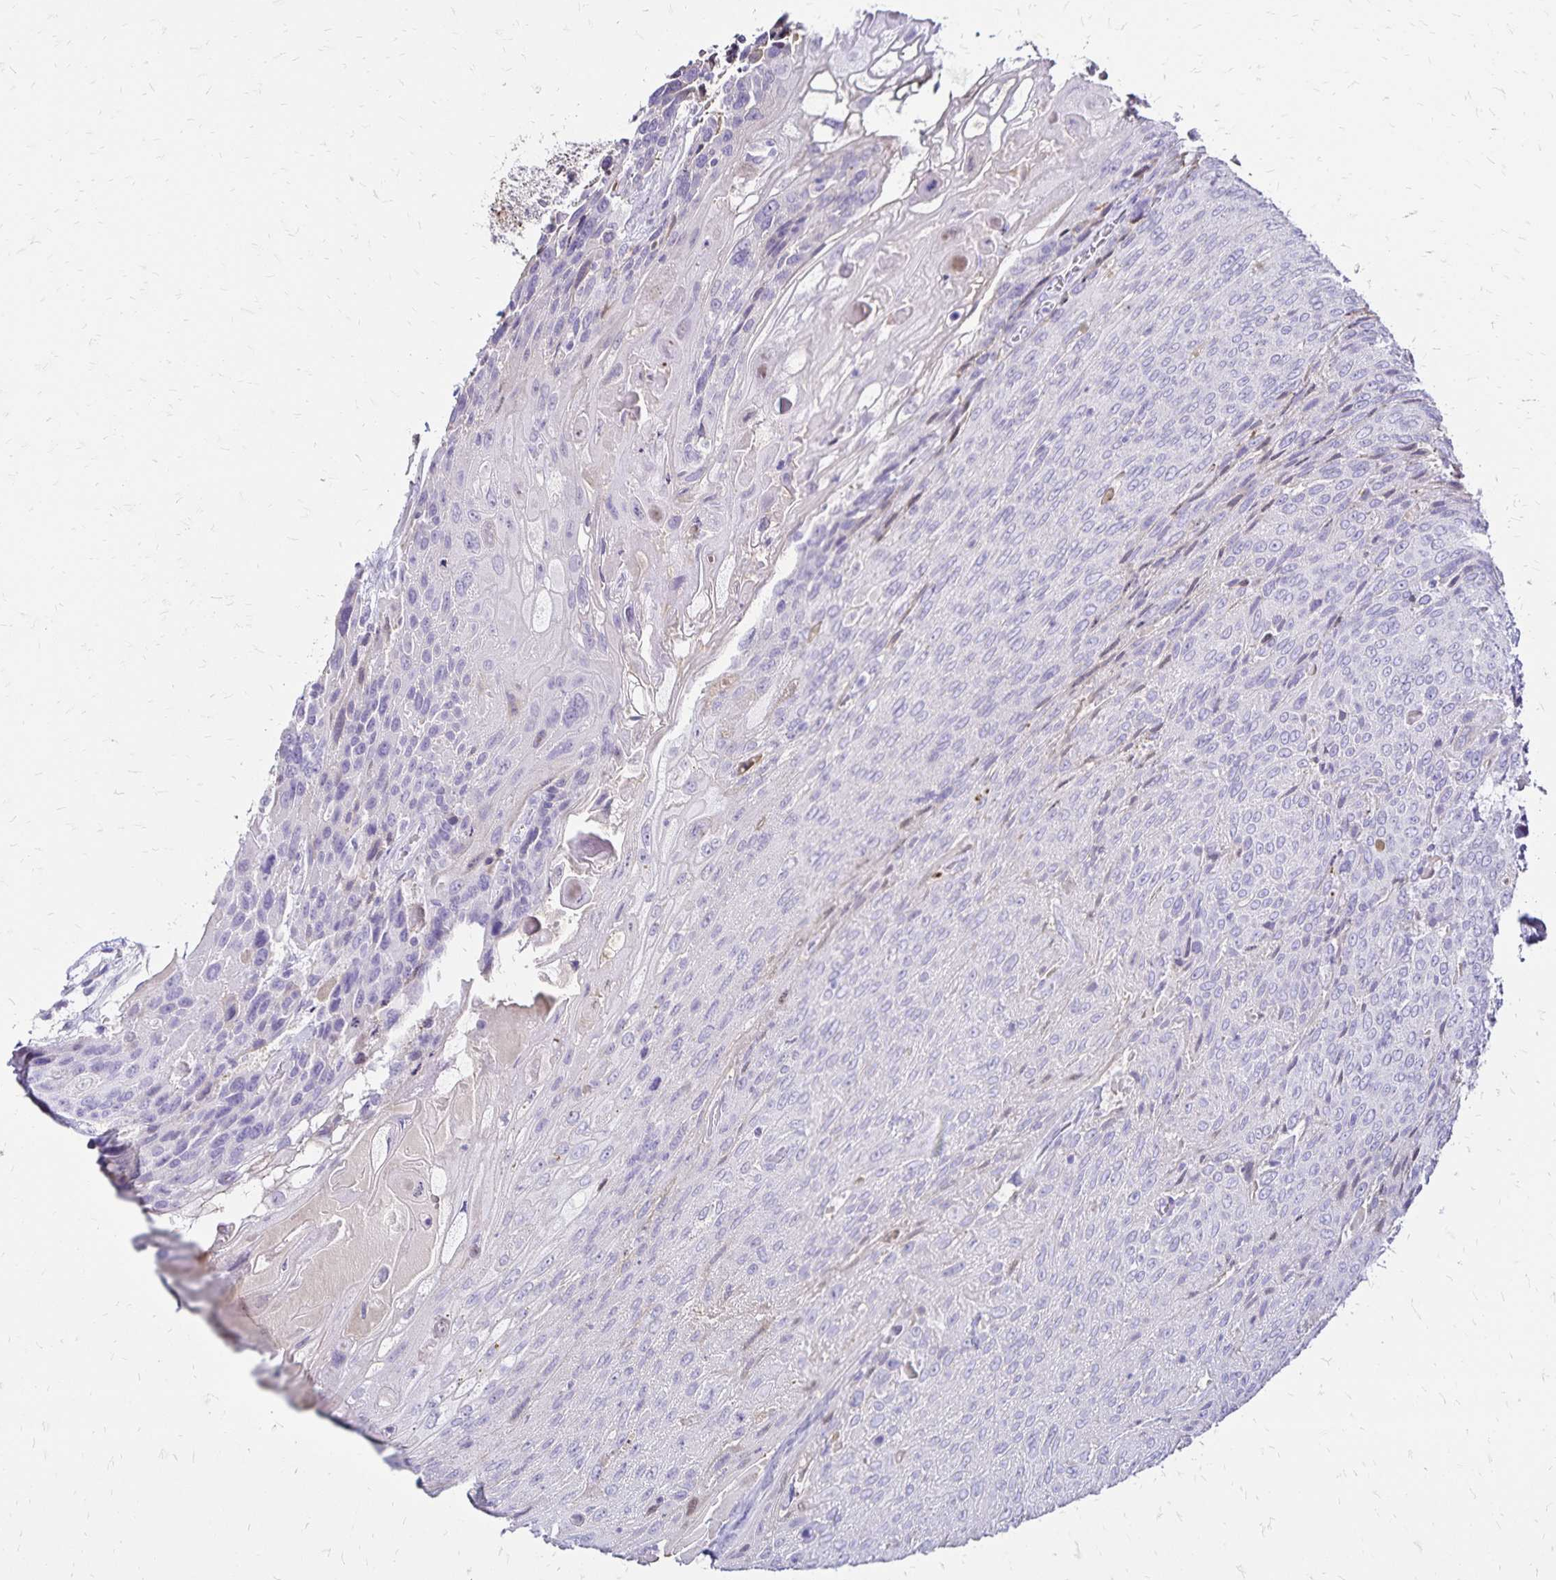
{"staining": {"intensity": "negative", "quantity": "none", "location": "none"}, "tissue": "urothelial cancer", "cell_type": "Tumor cells", "image_type": "cancer", "snomed": [{"axis": "morphology", "description": "Urothelial carcinoma, High grade"}, {"axis": "topography", "description": "Urinary bladder"}], "caption": "This image is of urothelial carcinoma (high-grade) stained with IHC to label a protein in brown with the nuclei are counter-stained blue. There is no staining in tumor cells. (Brightfield microscopy of DAB (3,3'-diaminobenzidine) immunohistochemistry (IHC) at high magnification).", "gene": "KISS1", "patient": {"sex": "female", "age": 70}}